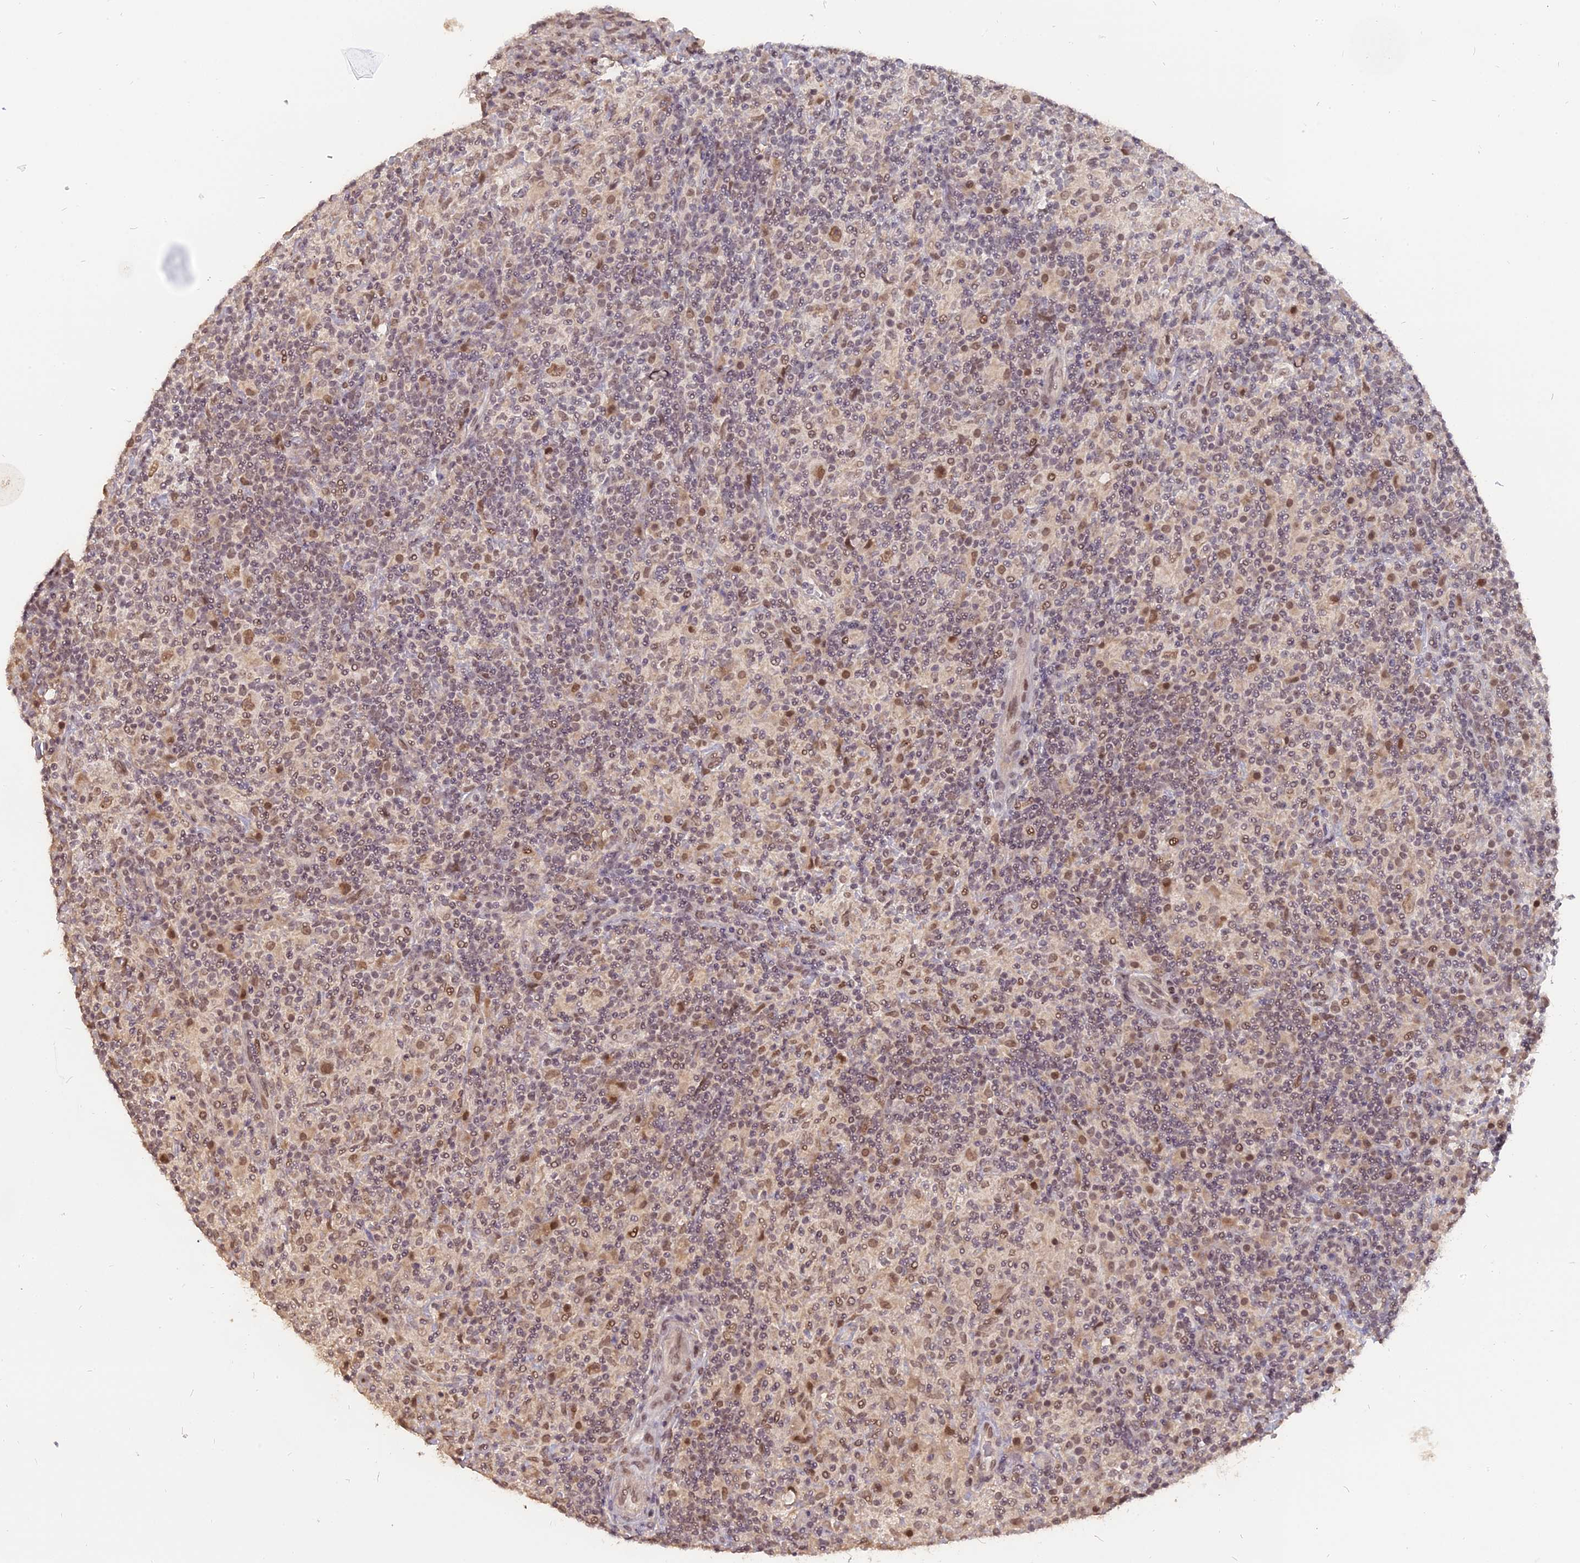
{"staining": {"intensity": "moderate", "quantity": ">75%", "location": "nuclear"}, "tissue": "lymphoma", "cell_type": "Tumor cells", "image_type": "cancer", "snomed": [{"axis": "morphology", "description": "Hodgkin's disease, NOS"}, {"axis": "topography", "description": "Lymph node"}], "caption": "A brown stain highlights moderate nuclear positivity of a protein in Hodgkin's disease tumor cells. (DAB (3,3'-diaminobenzidine) IHC, brown staining for protein, blue staining for nuclei).", "gene": "NR1H3", "patient": {"sex": "male", "age": 70}}